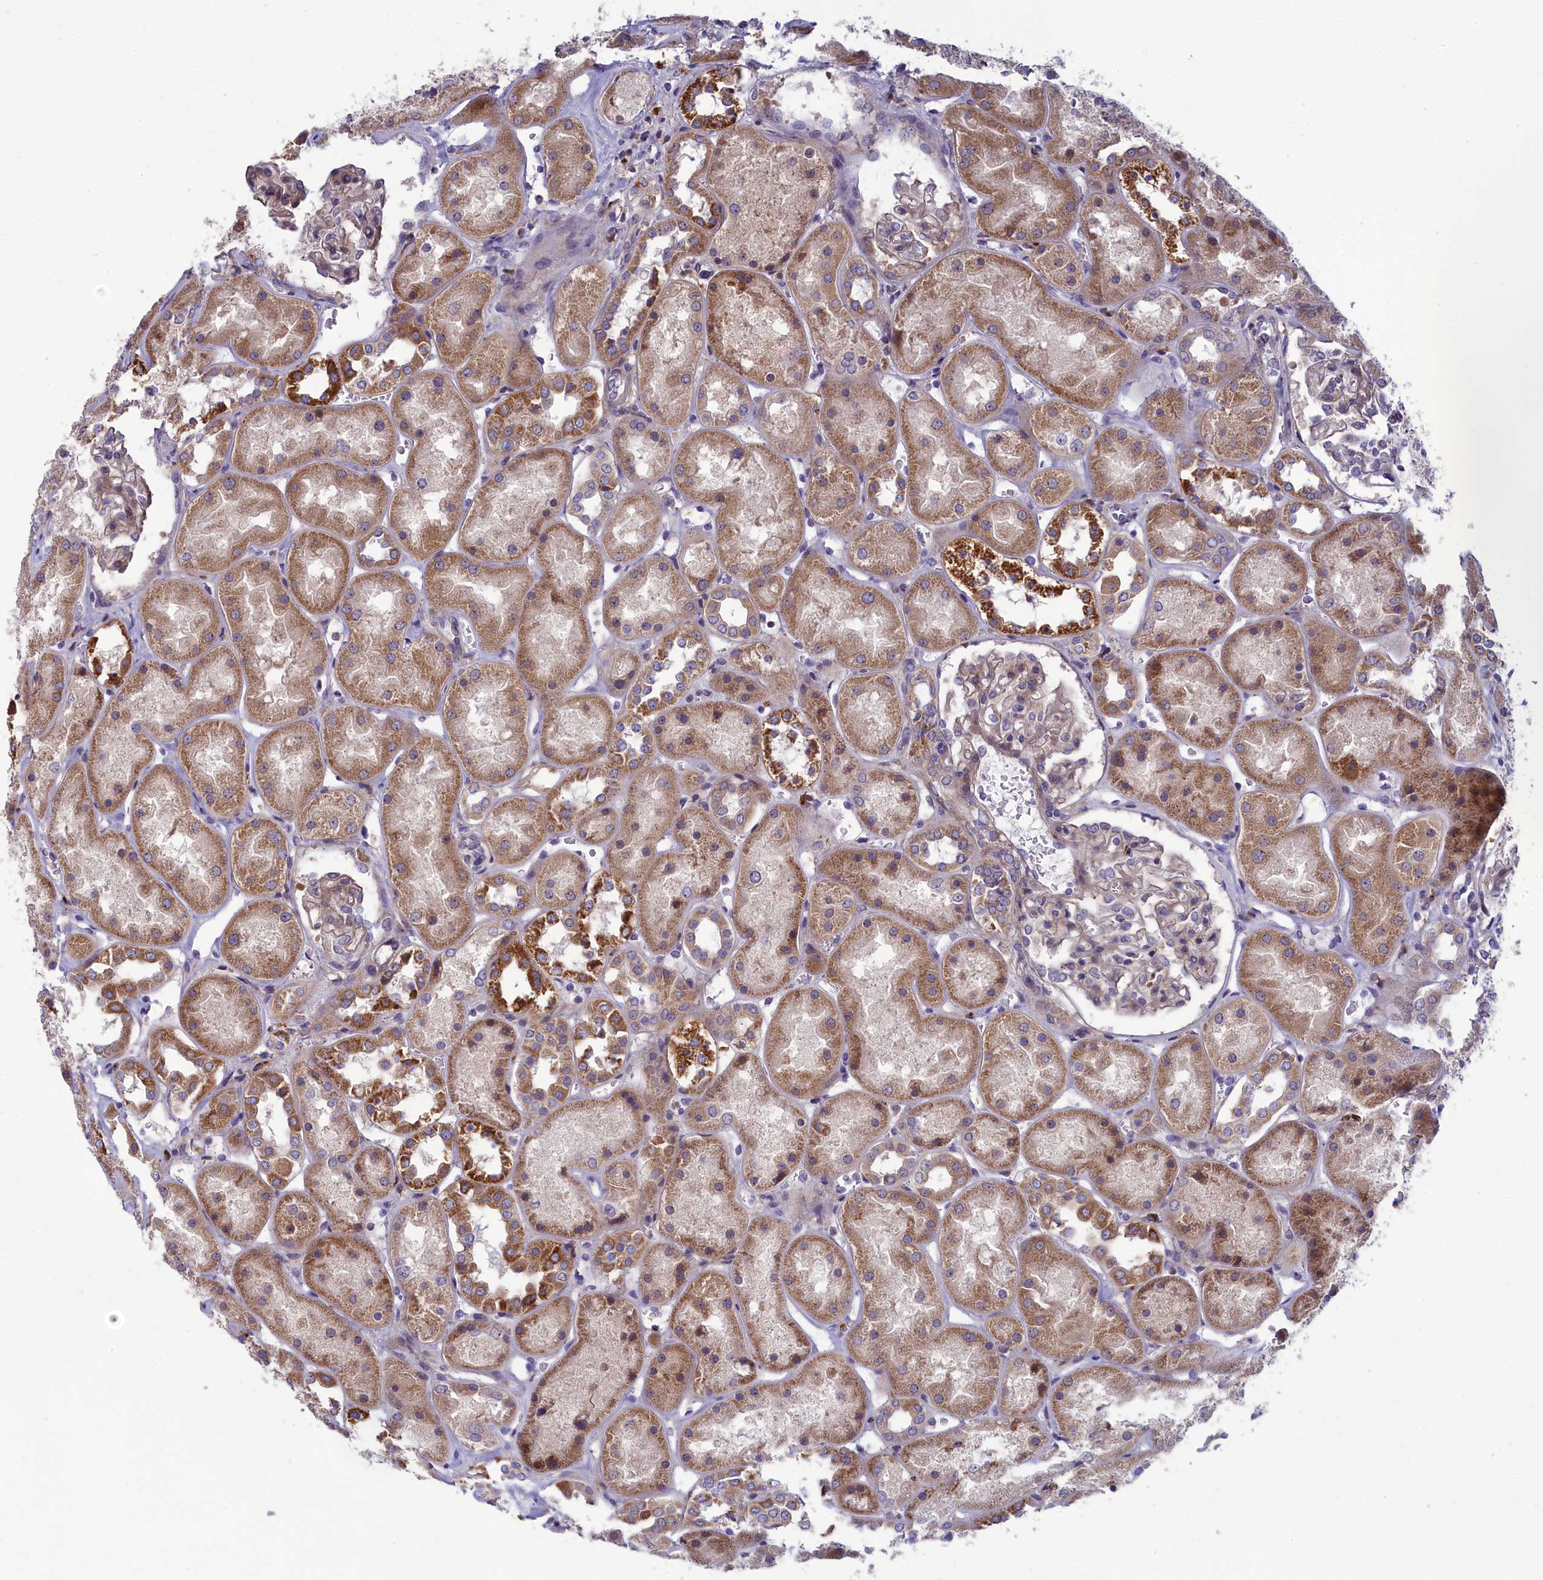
{"staining": {"intensity": "weak", "quantity": "<25%", "location": "cytoplasmic/membranous"}, "tissue": "kidney", "cell_type": "Cells in glomeruli", "image_type": "normal", "snomed": [{"axis": "morphology", "description": "Normal tissue, NOS"}, {"axis": "topography", "description": "Kidney"}], "caption": "This is an immunohistochemistry image of normal kidney. There is no expression in cells in glomeruli.", "gene": "BLTP2", "patient": {"sex": "male", "age": 70}}